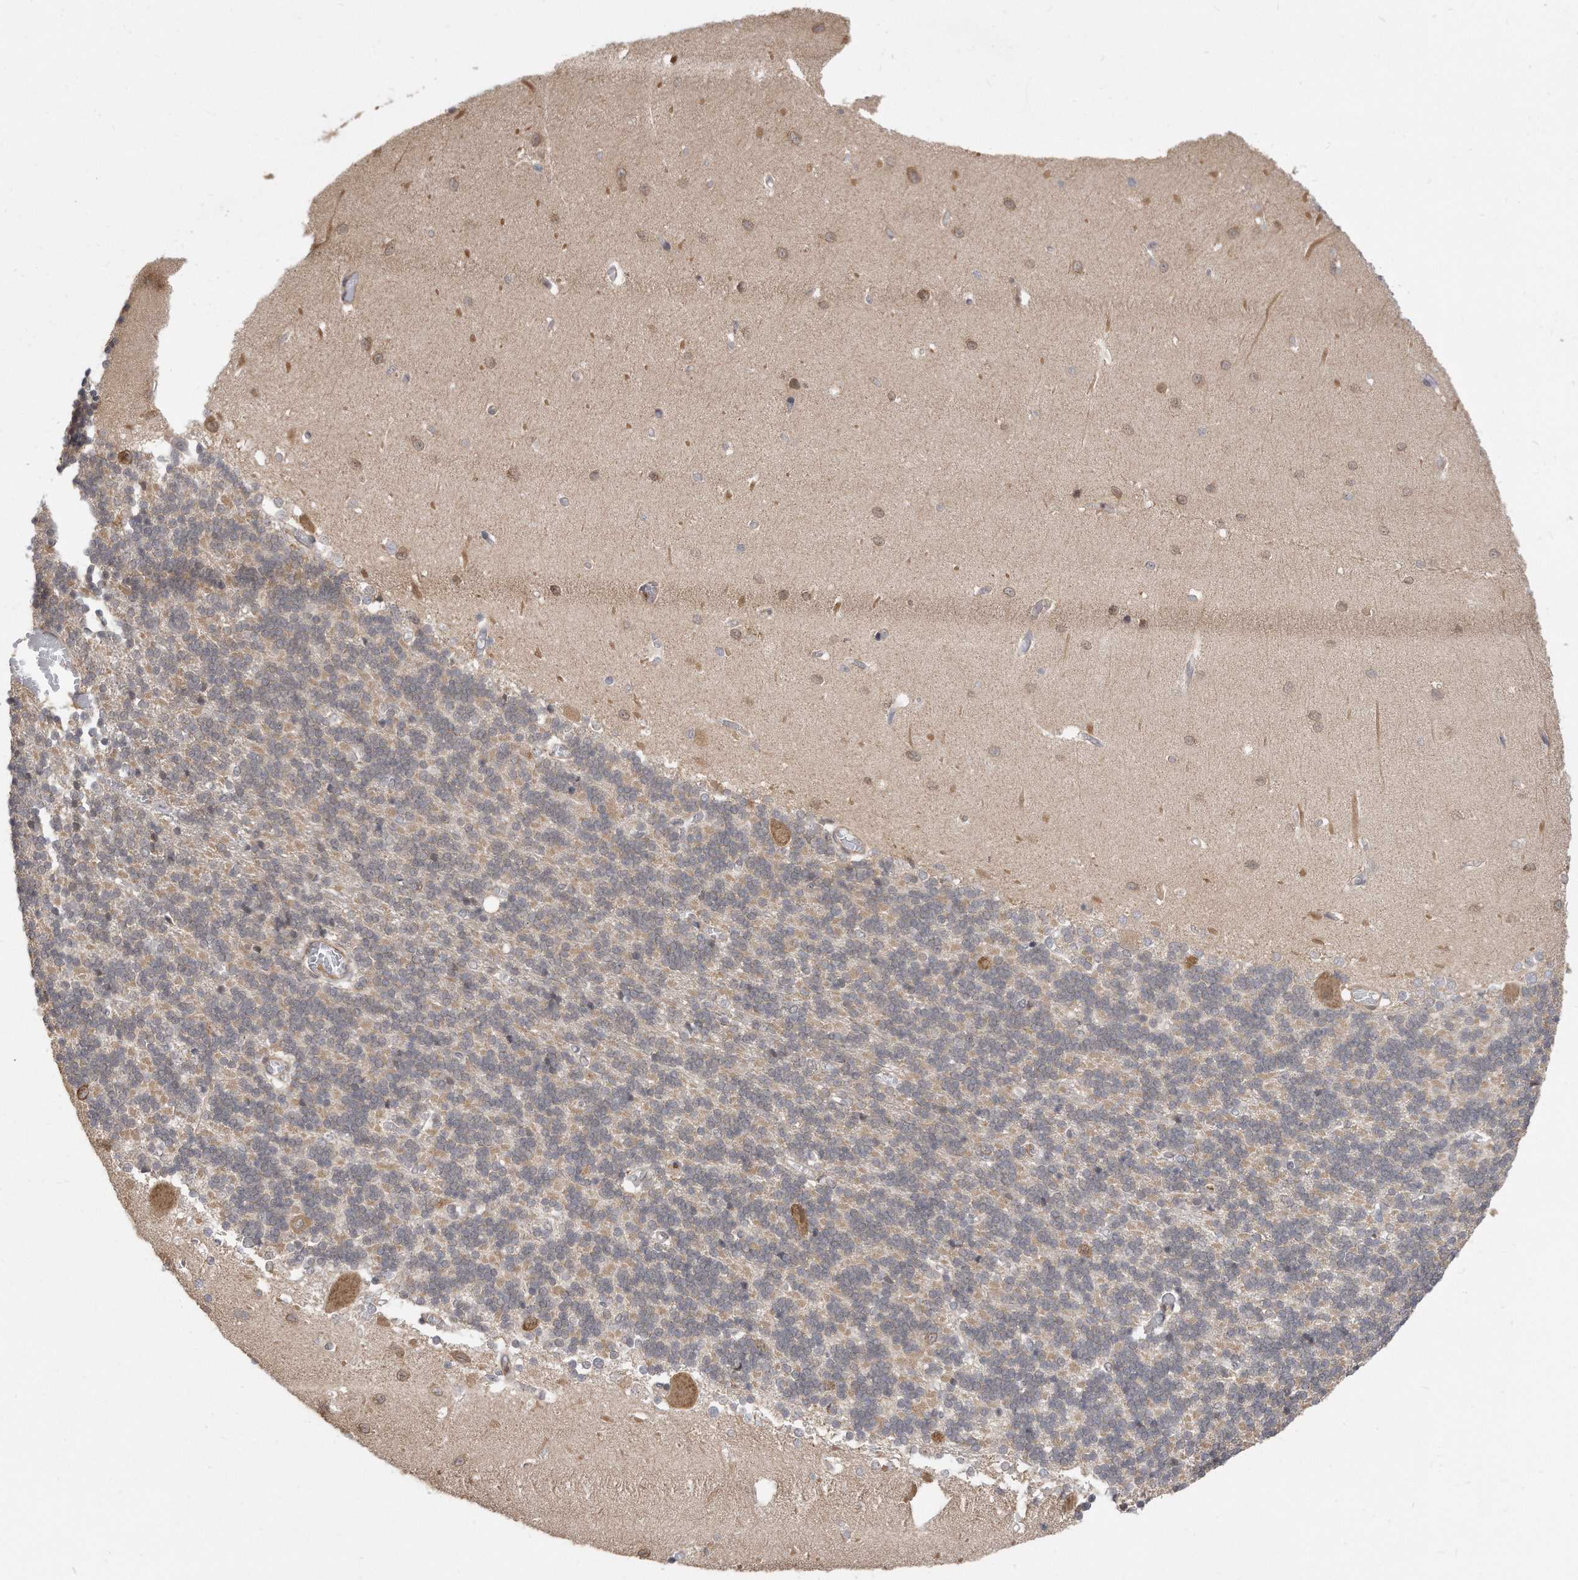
{"staining": {"intensity": "weak", "quantity": ">75%", "location": "cytoplasmic/membranous"}, "tissue": "cerebellum", "cell_type": "Cells in granular layer", "image_type": "normal", "snomed": [{"axis": "morphology", "description": "Normal tissue, NOS"}, {"axis": "topography", "description": "Cerebellum"}], "caption": "This is a photomicrograph of immunohistochemistry staining of normal cerebellum, which shows weak staining in the cytoplasmic/membranous of cells in granular layer.", "gene": "TCP1", "patient": {"sex": "male", "age": 37}}